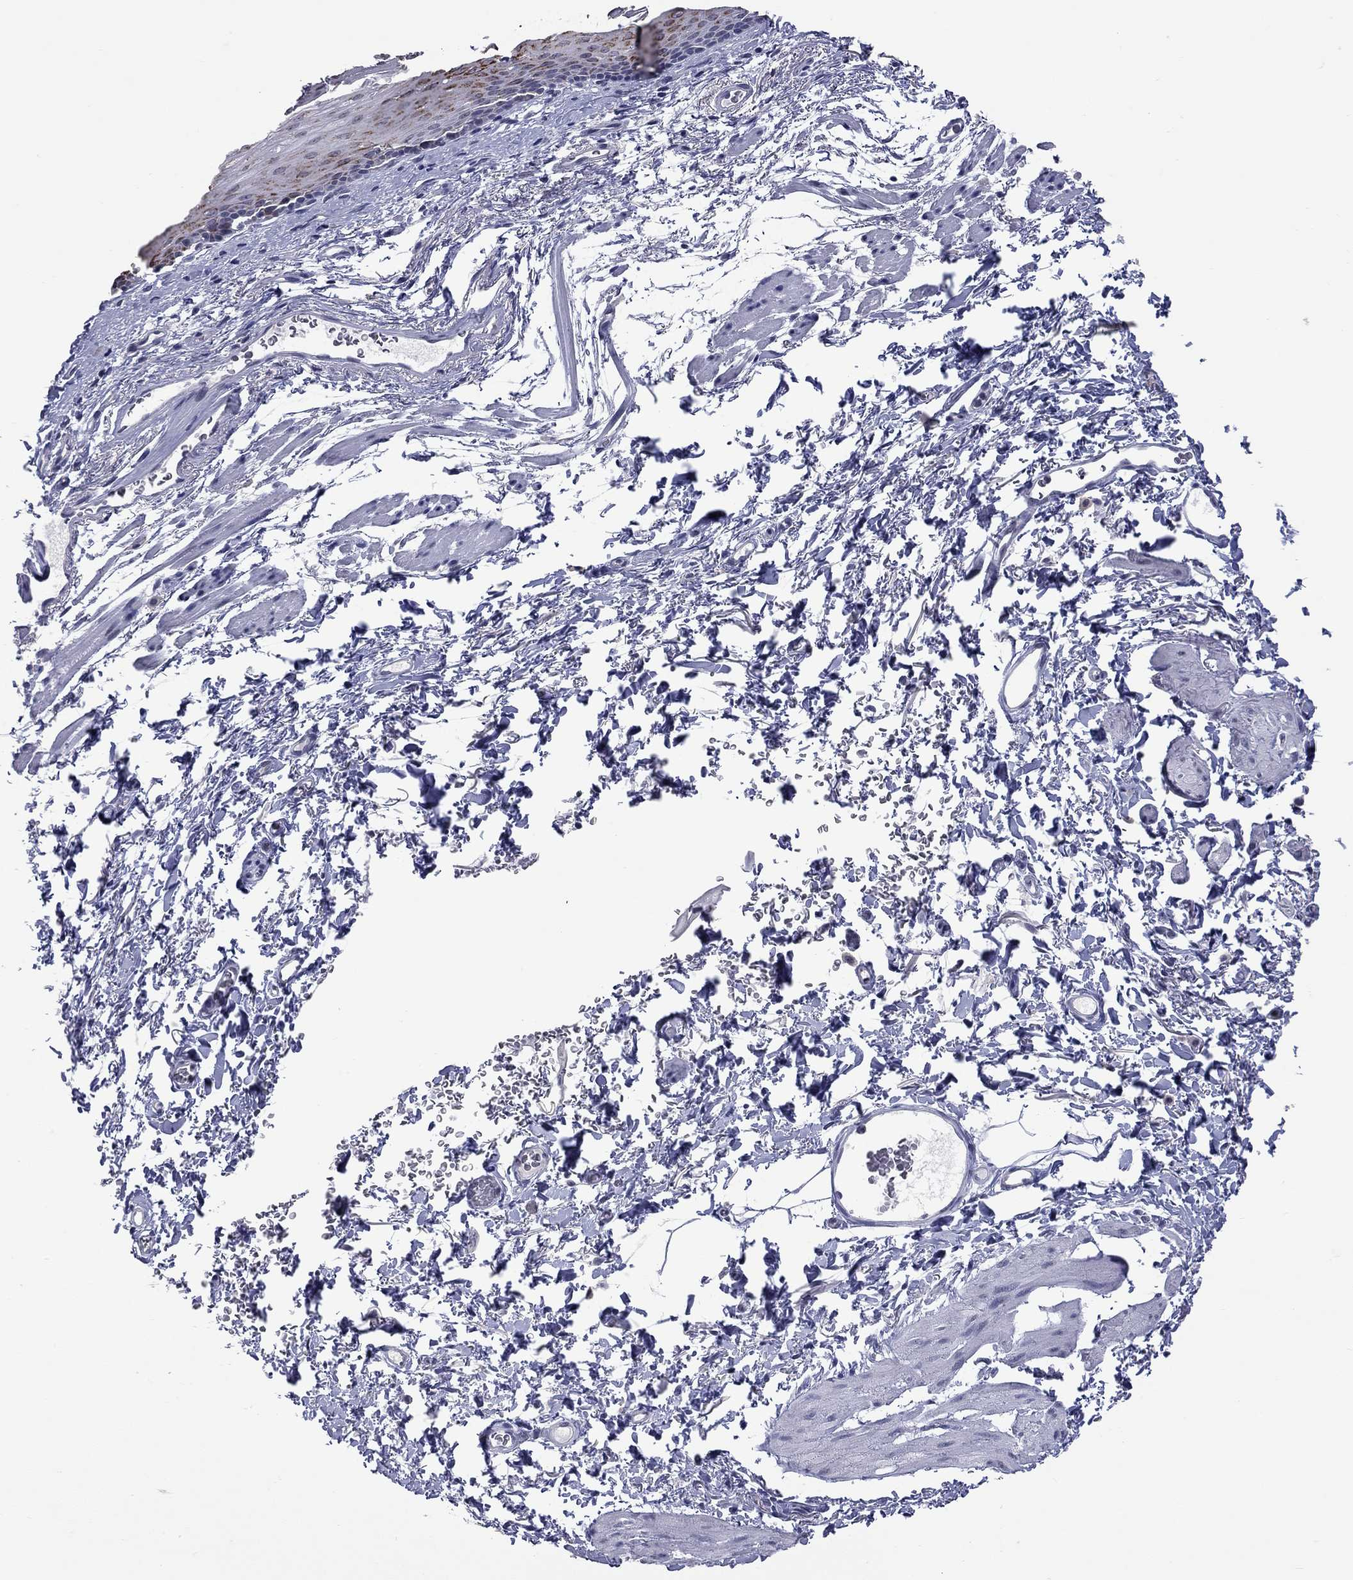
{"staining": {"intensity": "strong", "quantity": ">75%", "location": "cytoplasmic/membranous"}, "tissue": "esophagus", "cell_type": "Squamous epithelial cells", "image_type": "normal", "snomed": [{"axis": "morphology", "description": "Normal tissue, NOS"}, {"axis": "topography", "description": "Esophagus"}], "caption": "Squamous epithelial cells show strong cytoplasmic/membranous expression in approximately >75% of cells in benign esophagus. Immunohistochemistry (ihc) stains the protein of interest in brown and the nuclei are stained blue.", "gene": "SHOC2", "patient": {"sex": "male", "age": 76}}